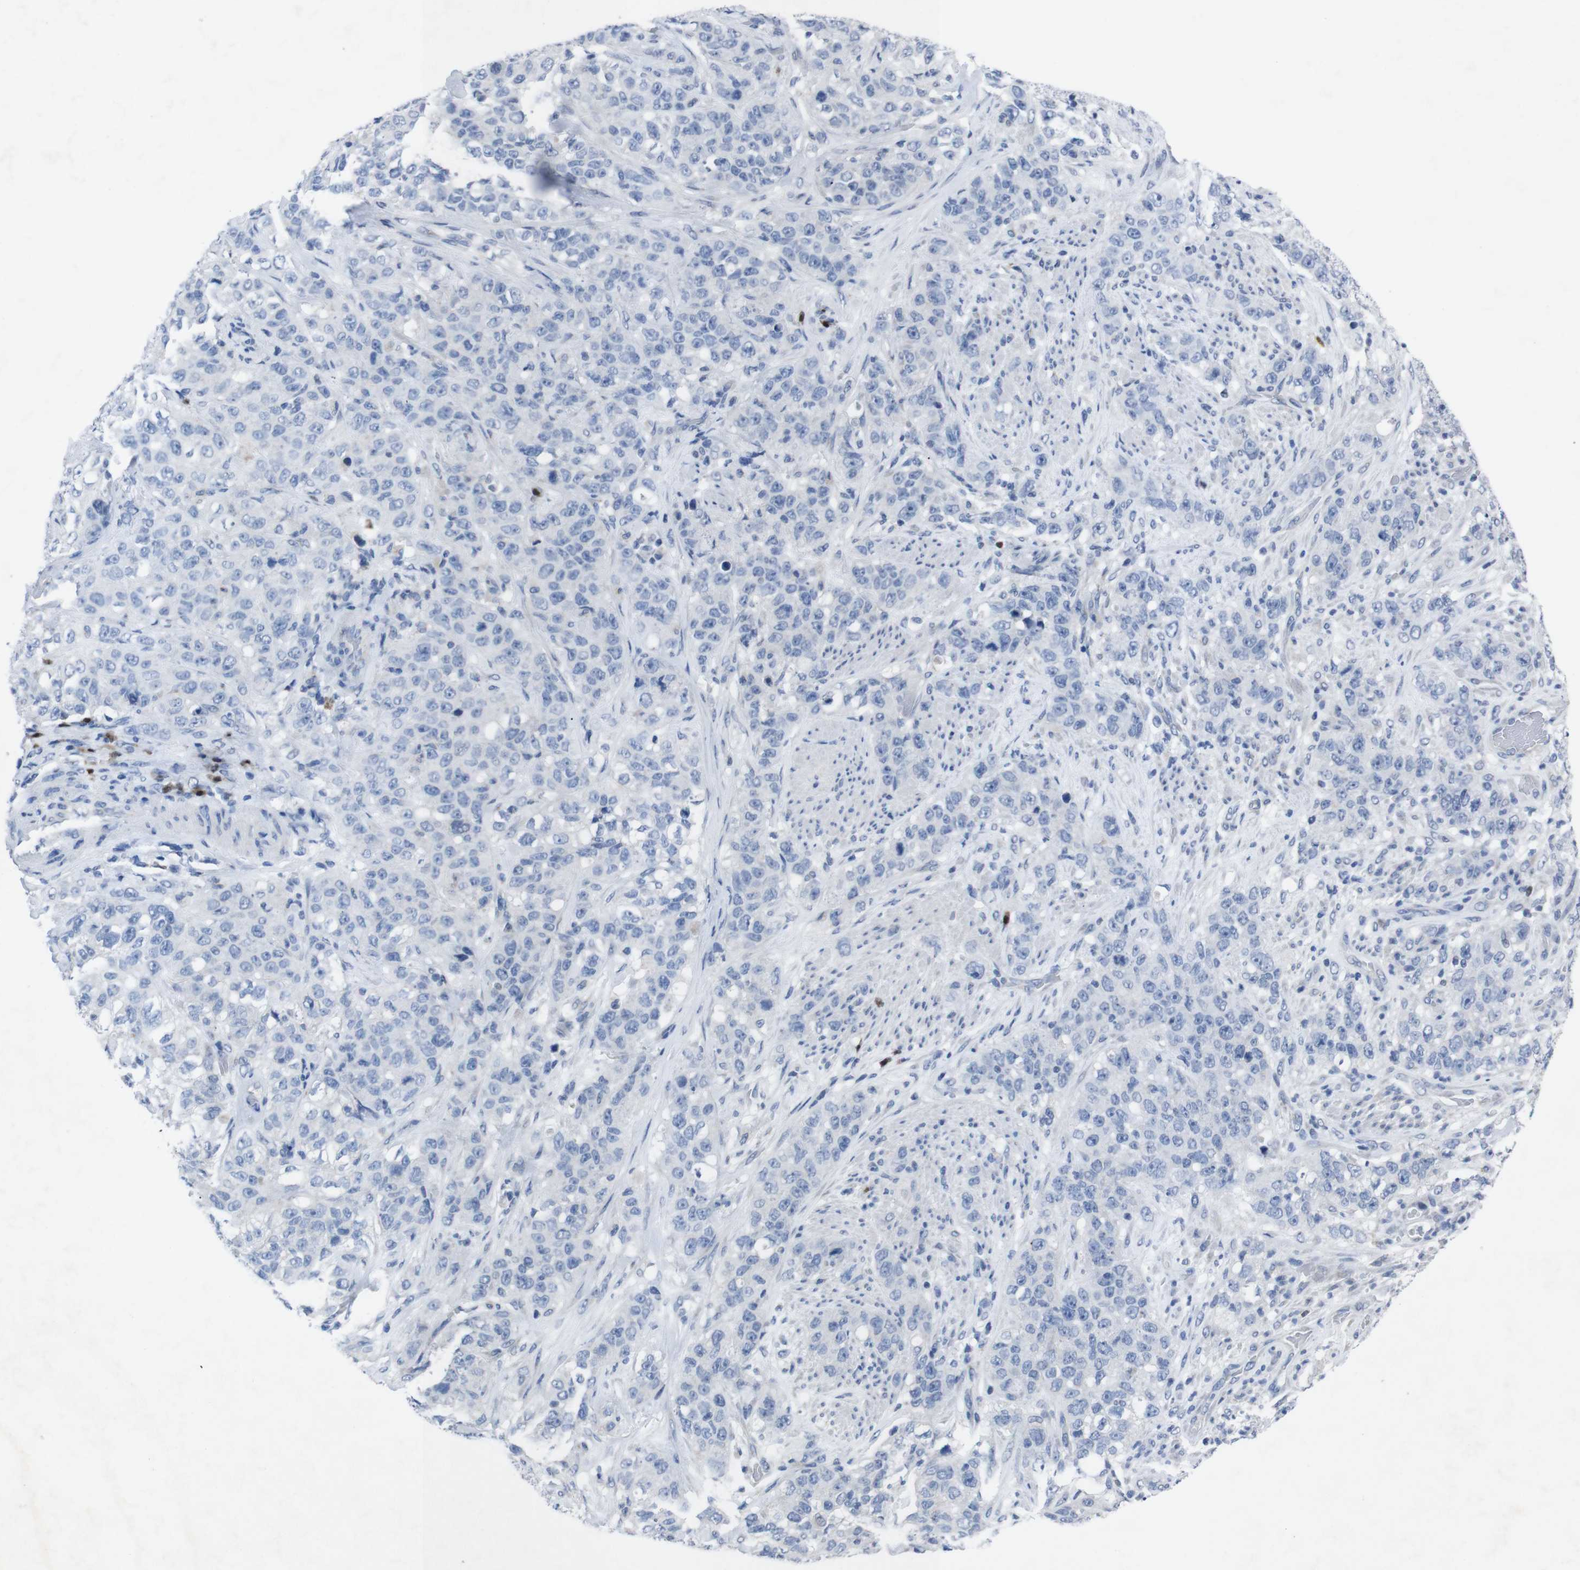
{"staining": {"intensity": "negative", "quantity": "none", "location": "none"}, "tissue": "stomach cancer", "cell_type": "Tumor cells", "image_type": "cancer", "snomed": [{"axis": "morphology", "description": "Adenocarcinoma, NOS"}, {"axis": "topography", "description": "Stomach"}], "caption": "This is an immunohistochemistry image of human adenocarcinoma (stomach). There is no positivity in tumor cells.", "gene": "IRF4", "patient": {"sex": "male", "age": 48}}